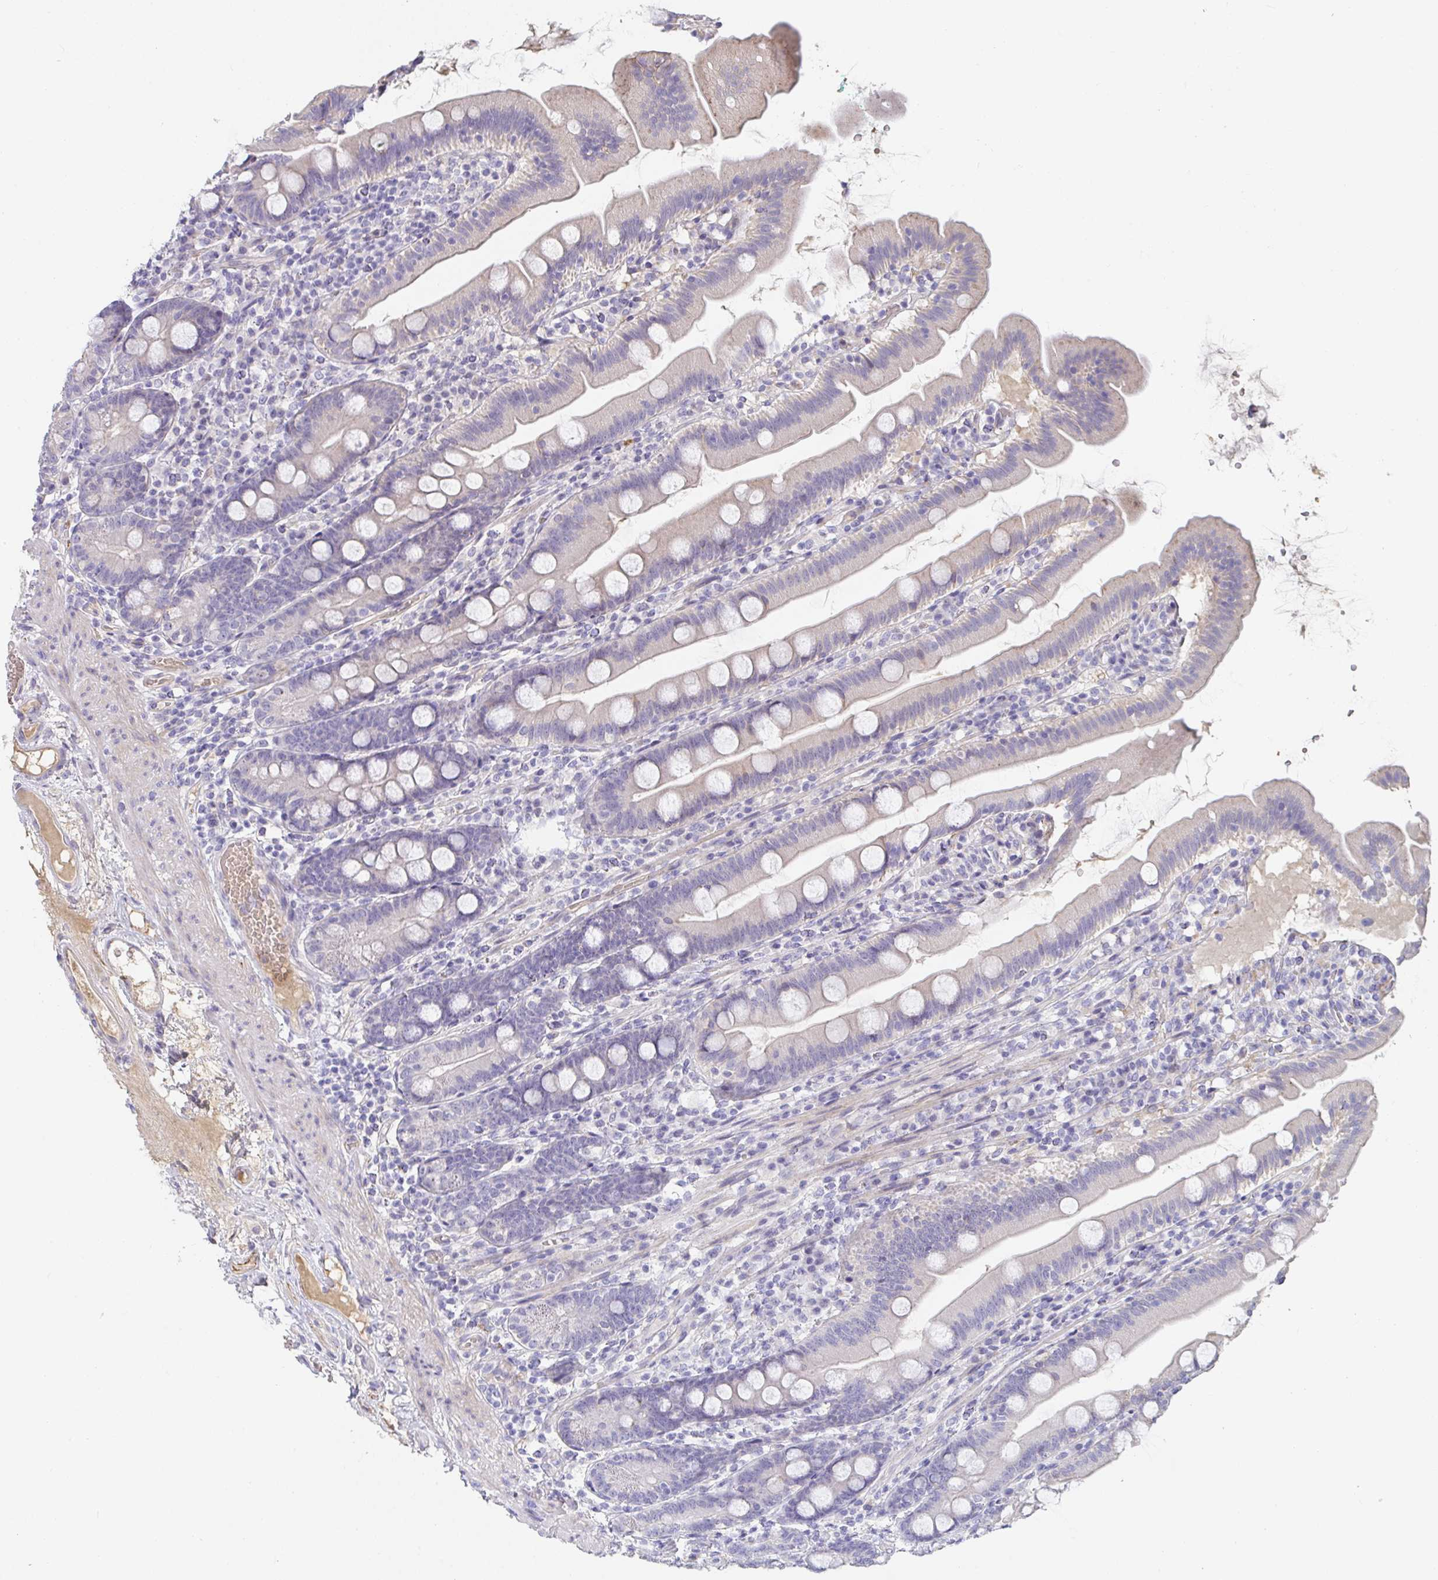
{"staining": {"intensity": "negative", "quantity": "none", "location": "none"}, "tissue": "duodenum", "cell_type": "Glandular cells", "image_type": "normal", "snomed": [{"axis": "morphology", "description": "Normal tissue, NOS"}, {"axis": "topography", "description": "Duodenum"}], "caption": "DAB immunohistochemical staining of normal duodenum exhibits no significant staining in glandular cells. (DAB immunohistochemistry (IHC) visualized using brightfield microscopy, high magnification).", "gene": "ANO5", "patient": {"sex": "female", "age": 67}}